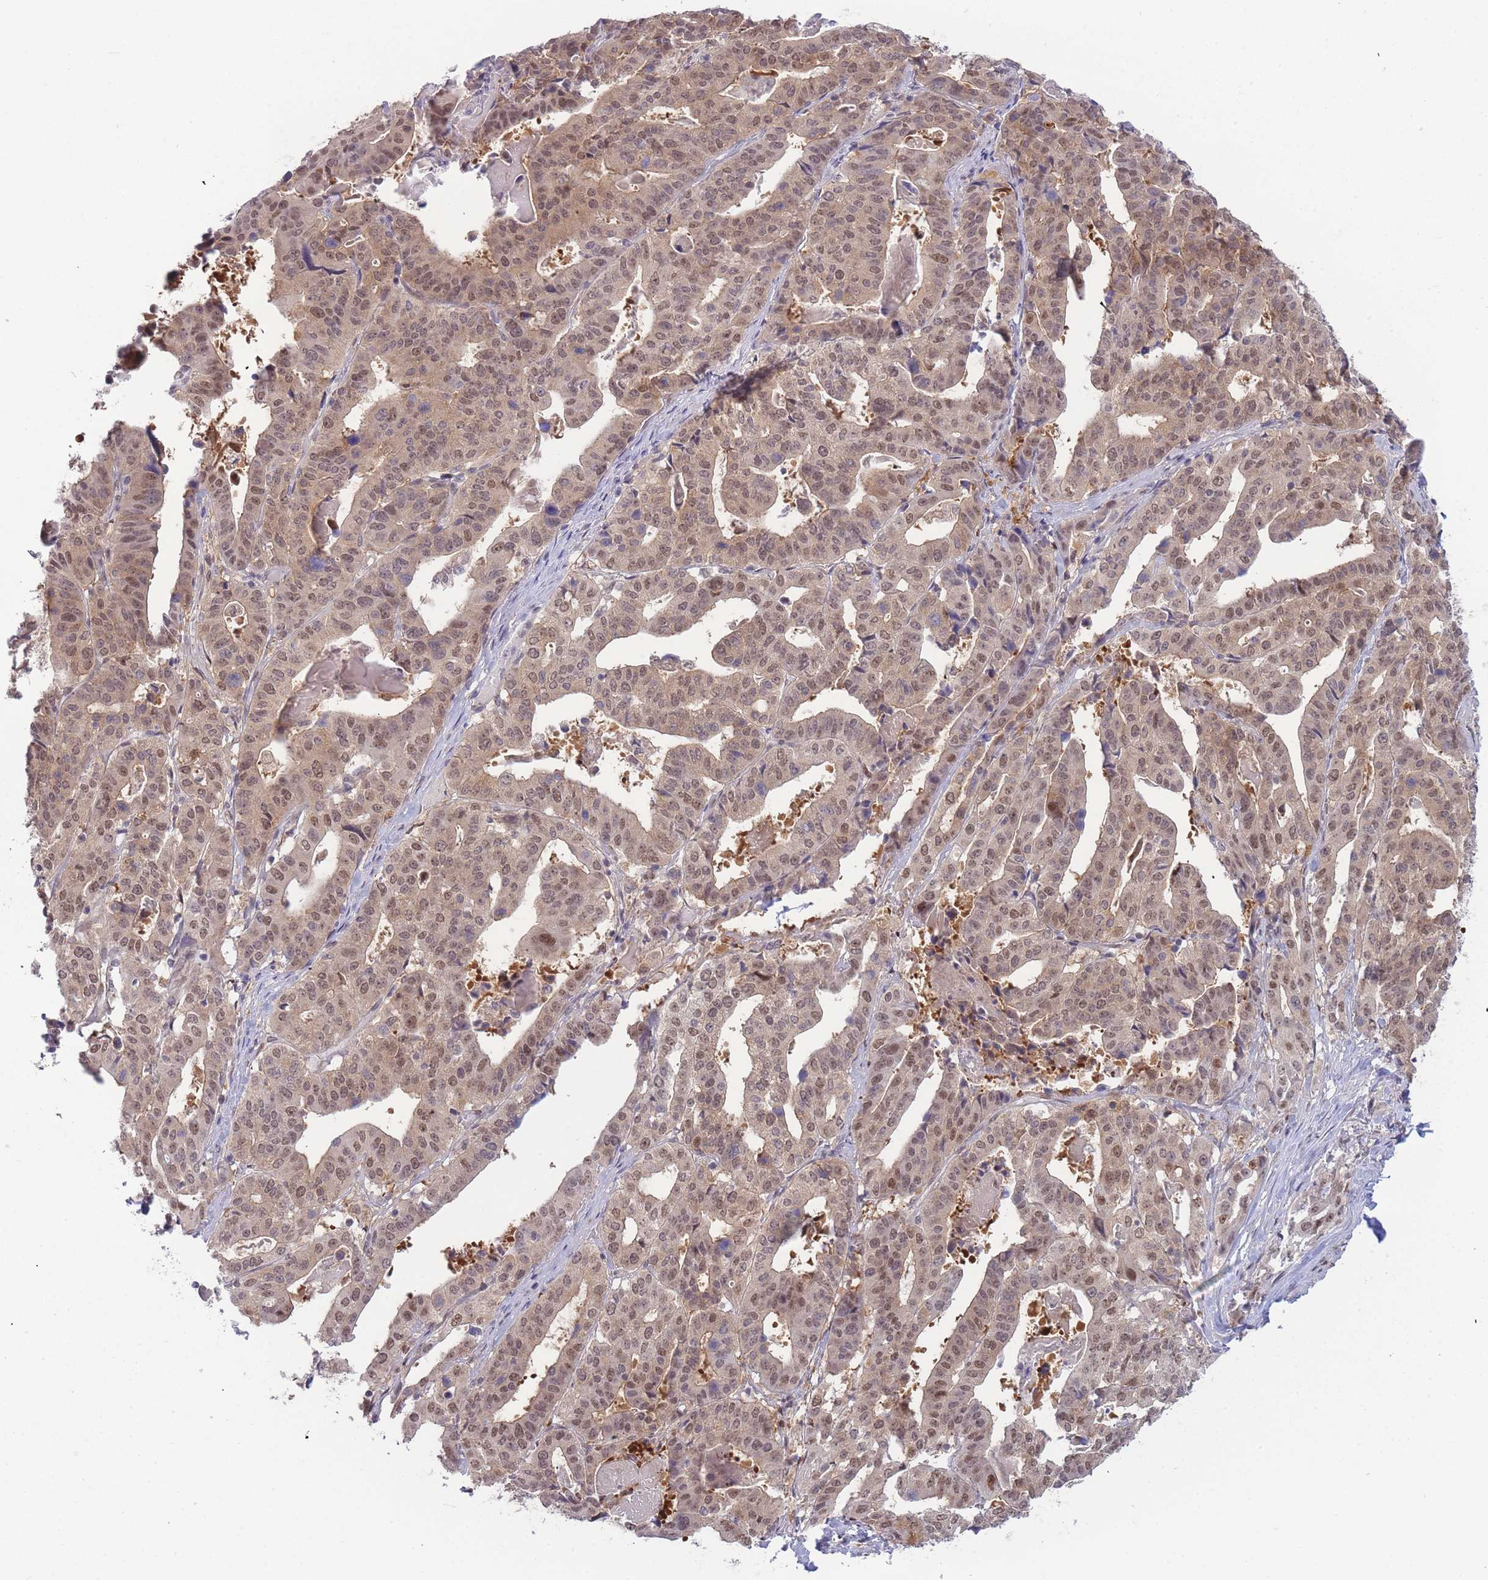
{"staining": {"intensity": "moderate", "quantity": ">75%", "location": "nuclear"}, "tissue": "stomach cancer", "cell_type": "Tumor cells", "image_type": "cancer", "snomed": [{"axis": "morphology", "description": "Adenocarcinoma, NOS"}, {"axis": "topography", "description": "Stomach"}], "caption": "Immunohistochemistry histopathology image of adenocarcinoma (stomach) stained for a protein (brown), which exhibits medium levels of moderate nuclear expression in approximately >75% of tumor cells.", "gene": "DEAF1", "patient": {"sex": "male", "age": 48}}